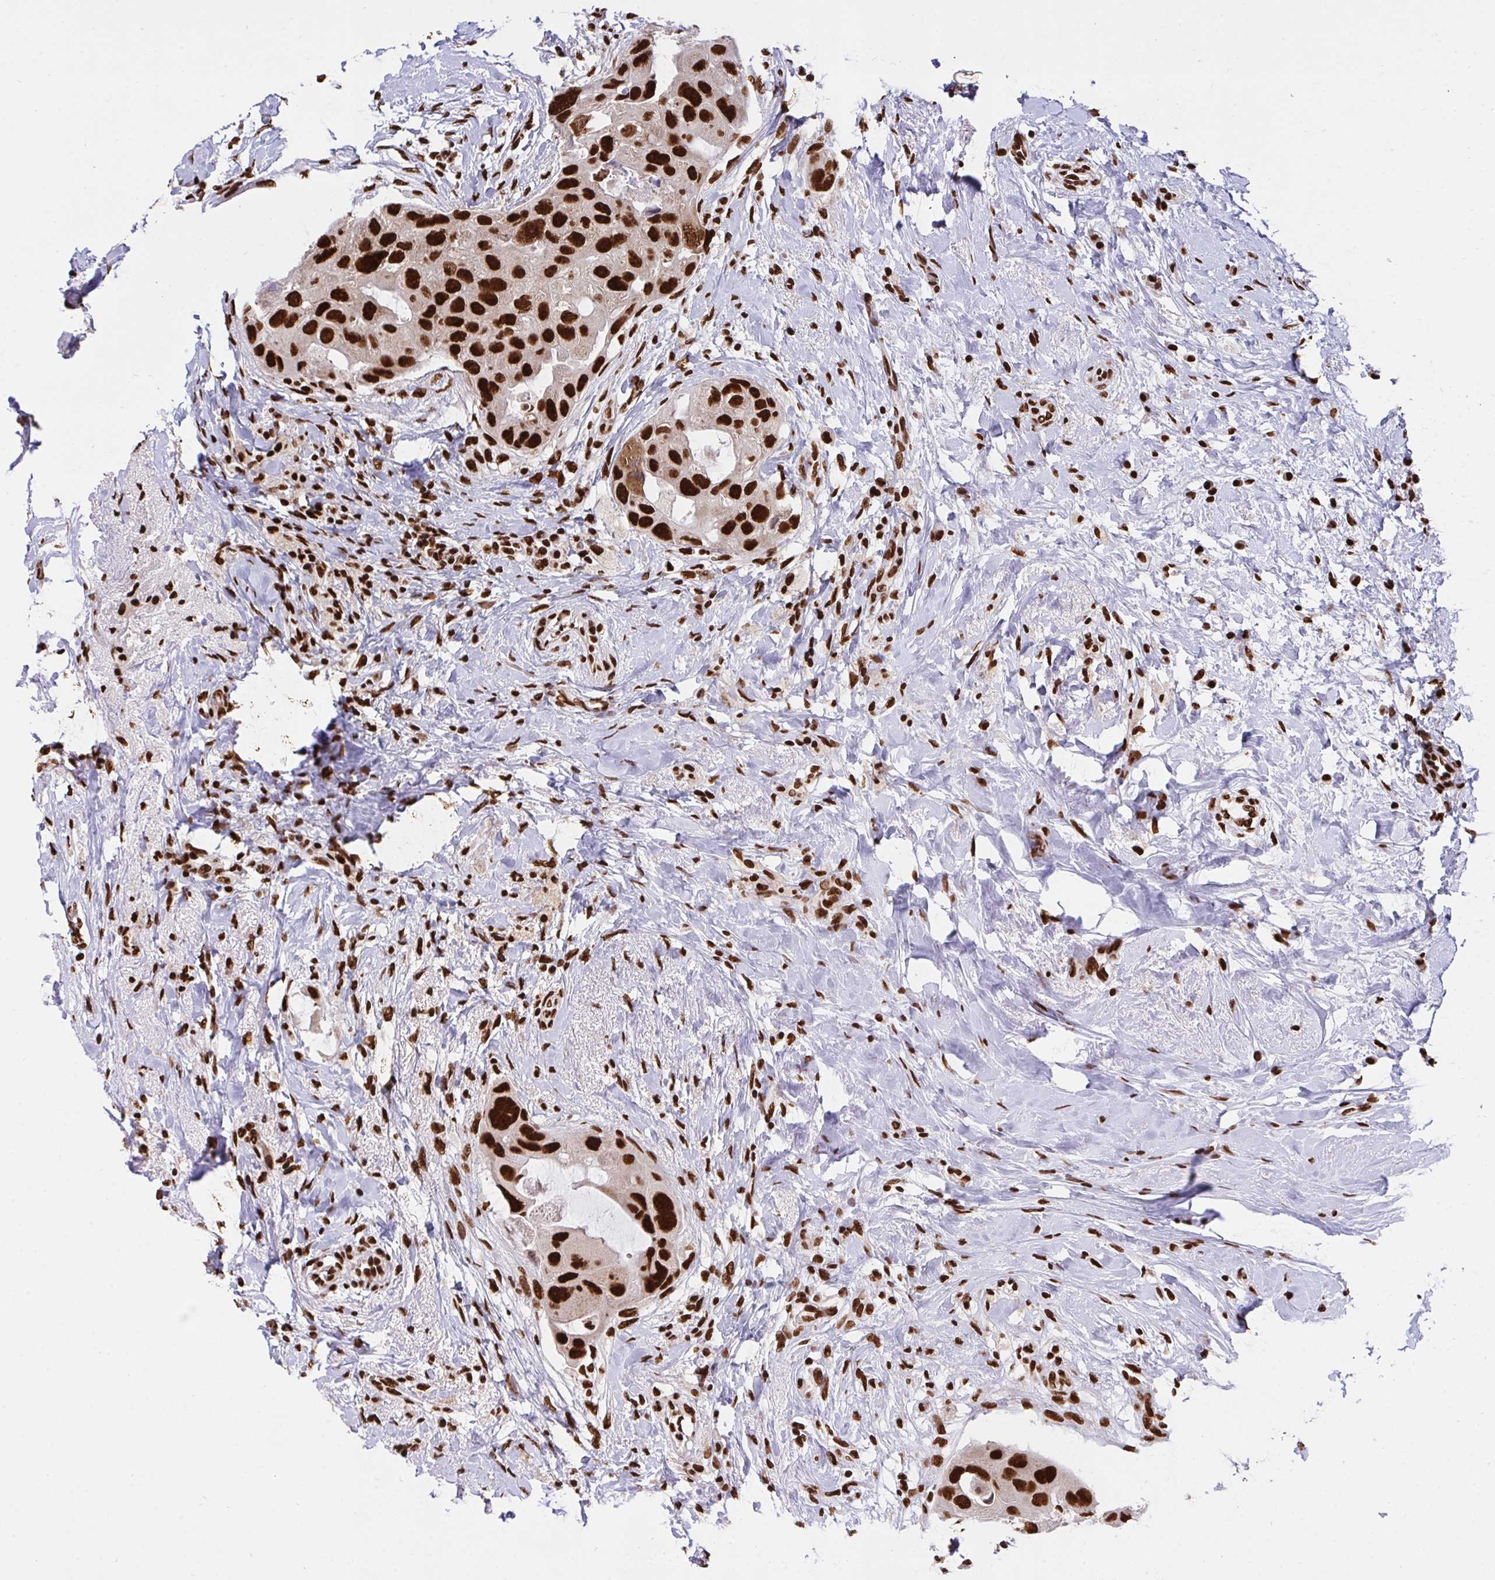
{"staining": {"intensity": "strong", "quantity": ">75%", "location": "nuclear"}, "tissue": "breast cancer", "cell_type": "Tumor cells", "image_type": "cancer", "snomed": [{"axis": "morphology", "description": "Duct carcinoma"}, {"axis": "topography", "description": "Breast"}], "caption": "This histopathology image shows immunohistochemistry (IHC) staining of breast cancer, with high strong nuclear staining in about >75% of tumor cells.", "gene": "HNRNPL", "patient": {"sex": "female", "age": 43}}